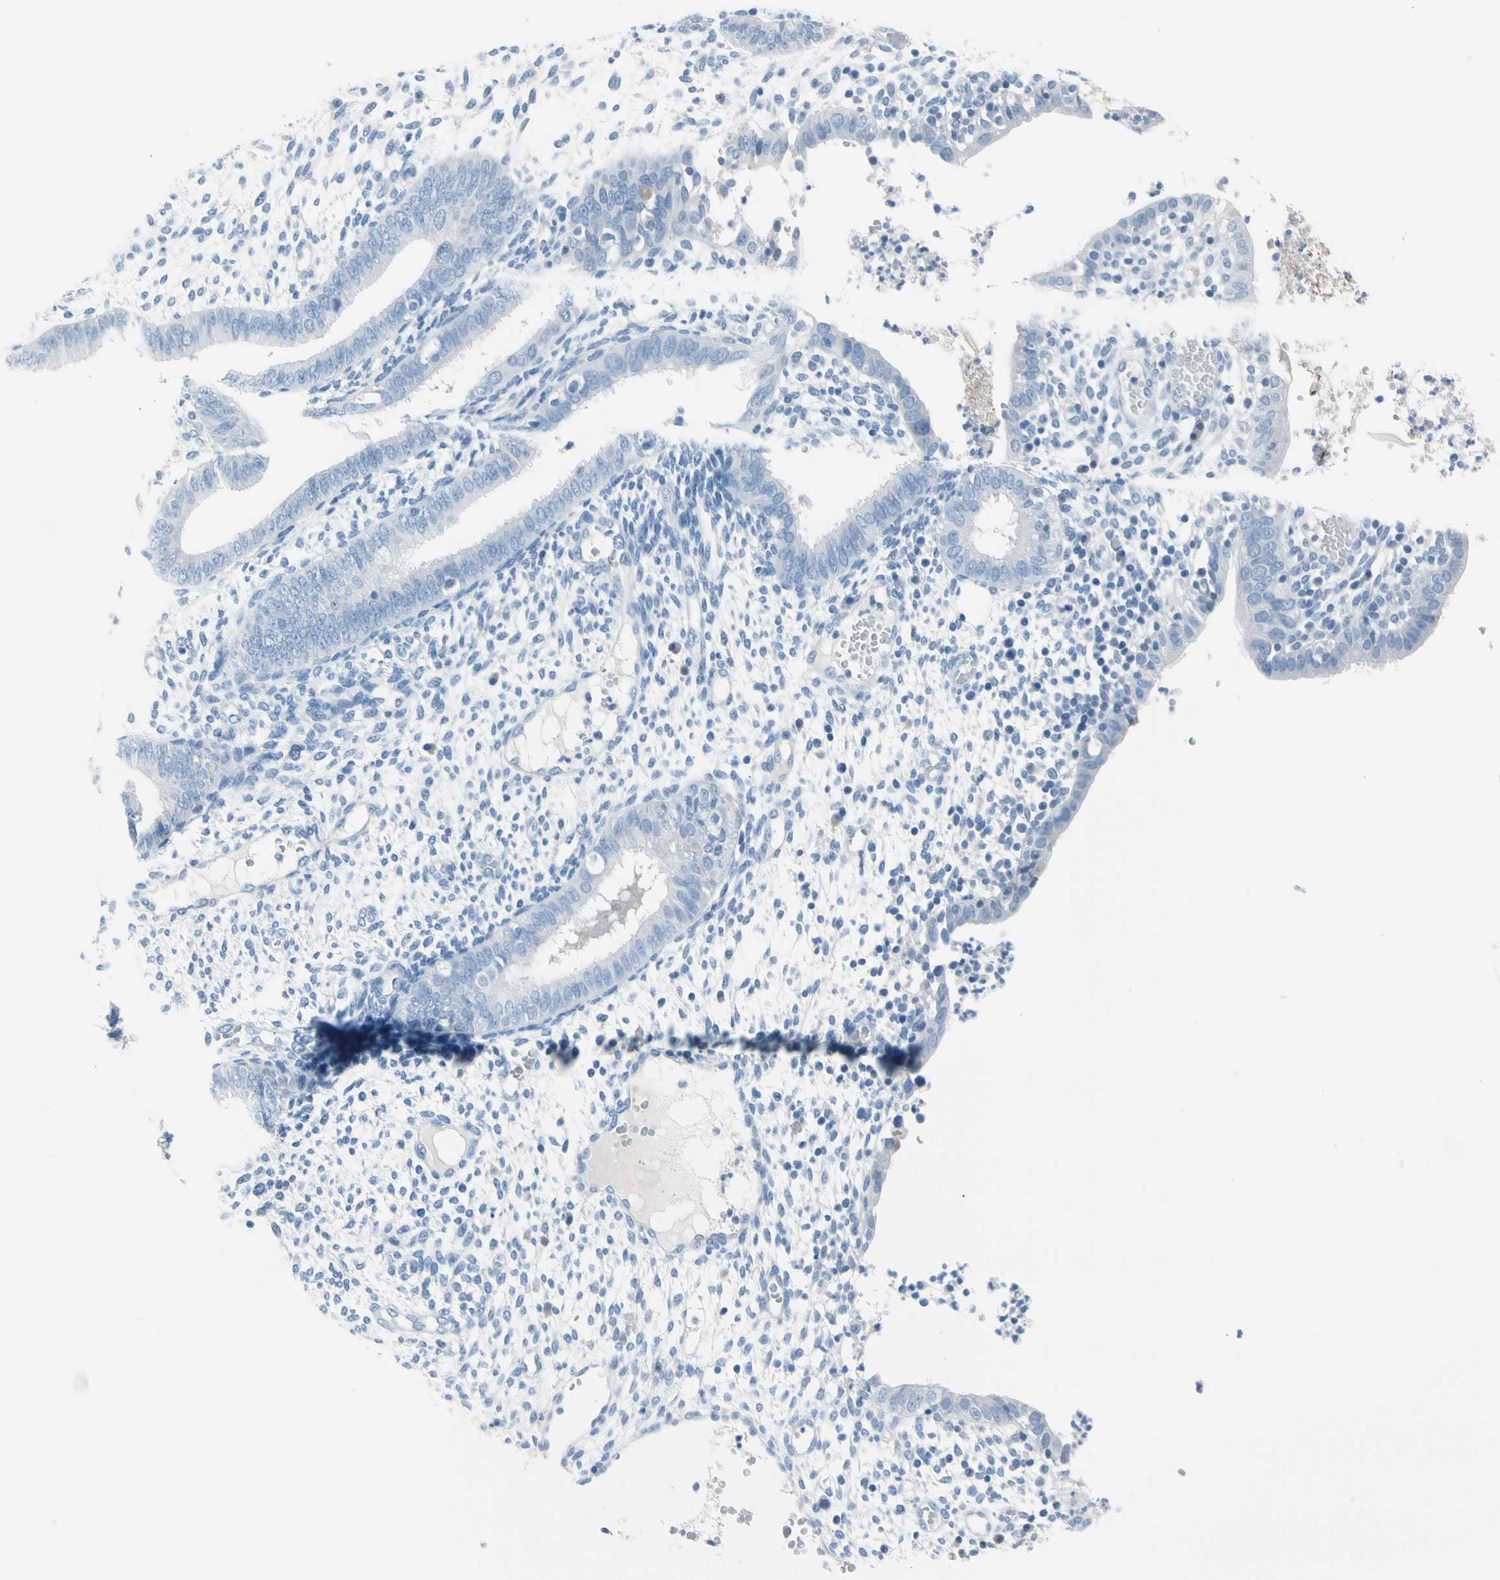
{"staining": {"intensity": "negative", "quantity": "none", "location": "none"}, "tissue": "endometrium", "cell_type": "Cells in endometrial stroma", "image_type": "normal", "snomed": [{"axis": "morphology", "description": "Normal tissue, NOS"}, {"axis": "topography", "description": "Endometrium"}], "caption": "Endometrium stained for a protein using immunohistochemistry (IHC) demonstrates no expression cells in endometrial stroma.", "gene": "TPO", "patient": {"sex": "female", "age": 35}}